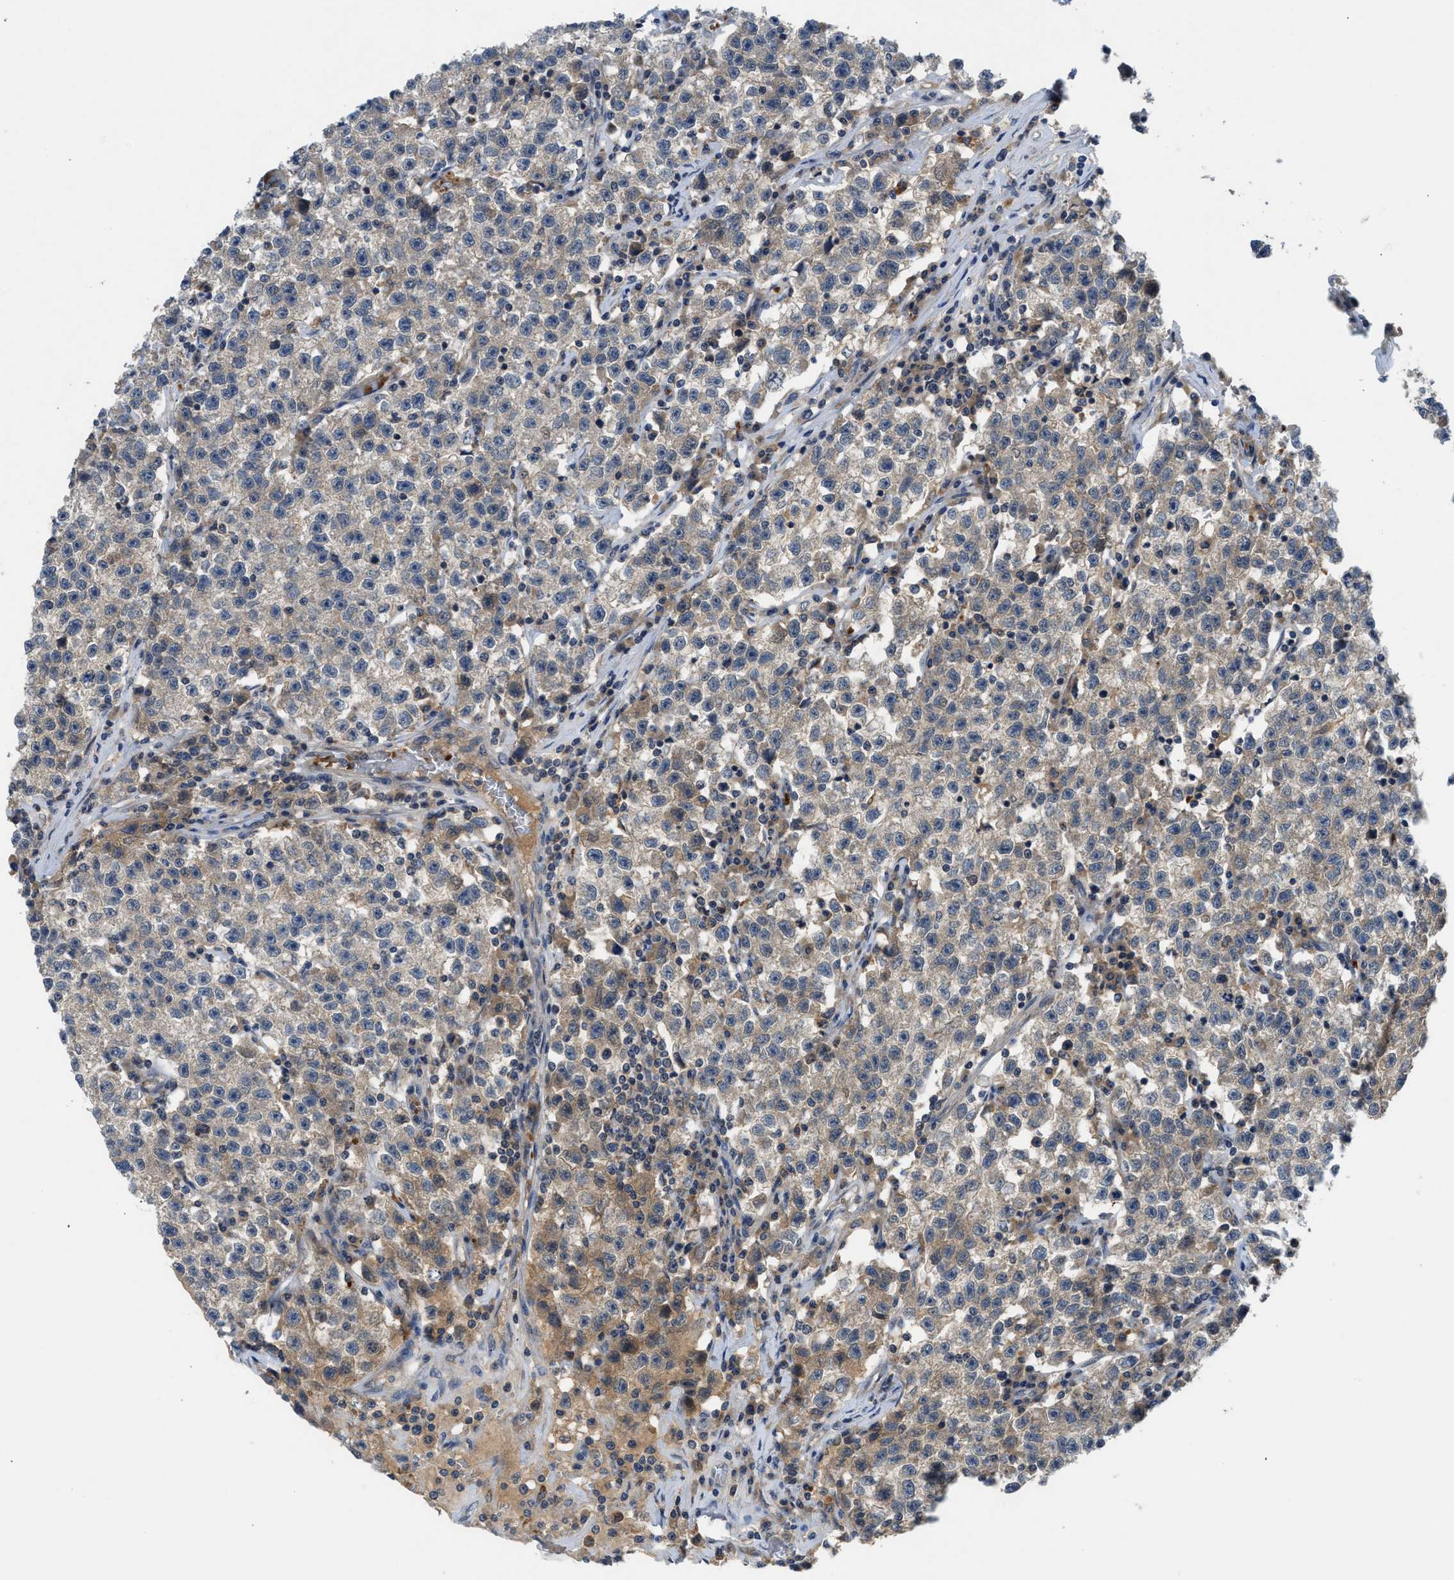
{"staining": {"intensity": "weak", "quantity": ">75%", "location": "cytoplasmic/membranous"}, "tissue": "testis cancer", "cell_type": "Tumor cells", "image_type": "cancer", "snomed": [{"axis": "morphology", "description": "Seminoma, NOS"}, {"axis": "topography", "description": "Testis"}], "caption": "Tumor cells reveal weak cytoplasmic/membranous staining in about >75% of cells in testis cancer. (Brightfield microscopy of DAB IHC at high magnification).", "gene": "PDE7A", "patient": {"sex": "male", "age": 22}}